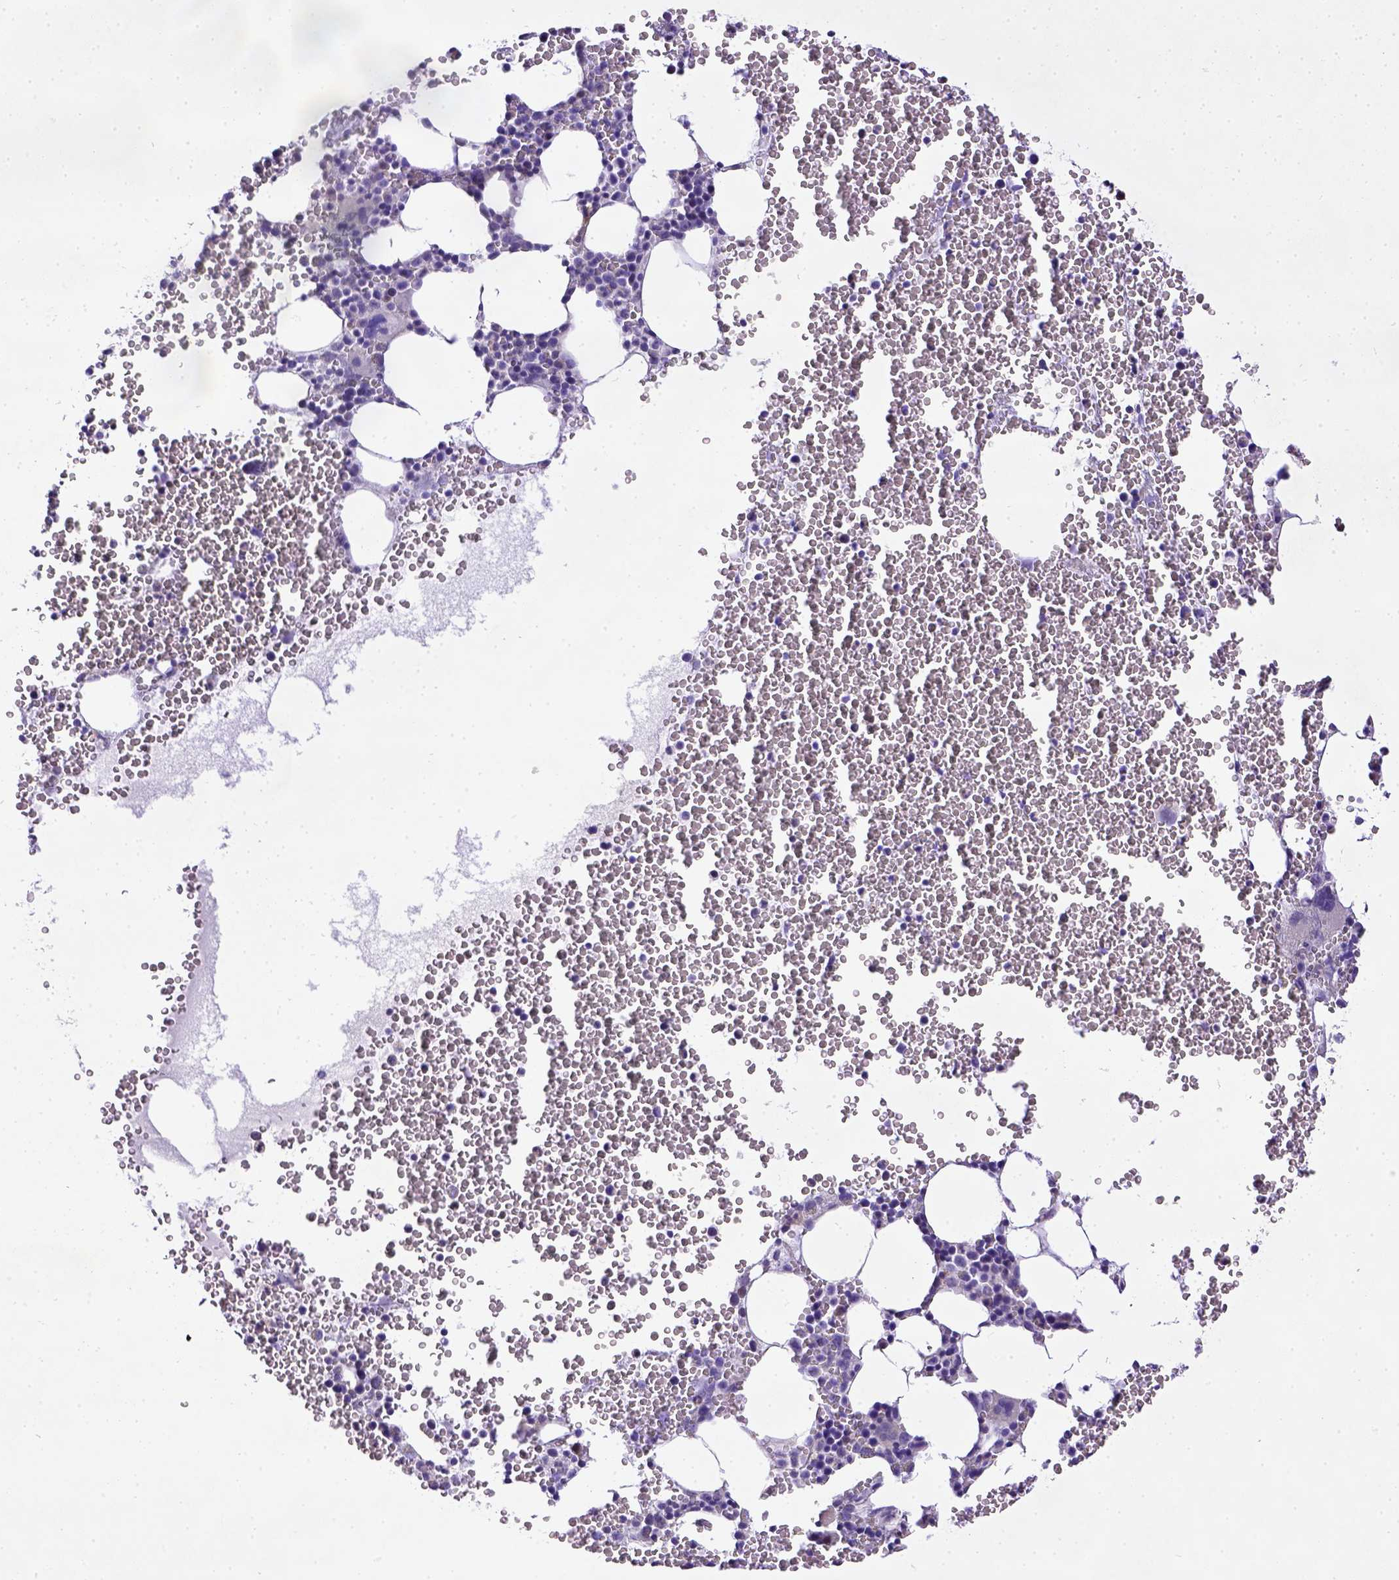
{"staining": {"intensity": "negative", "quantity": "none", "location": "none"}, "tissue": "bone marrow", "cell_type": "Hematopoietic cells", "image_type": "normal", "snomed": [{"axis": "morphology", "description": "Normal tissue, NOS"}, {"axis": "topography", "description": "Bone marrow"}], "caption": "High magnification brightfield microscopy of benign bone marrow stained with DAB (3,3'-diaminobenzidine) (brown) and counterstained with hematoxylin (blue): hematopoietic cells show no significant expression.", "gene": "CD40", "patient": {"sex": "male", "age": 82}}